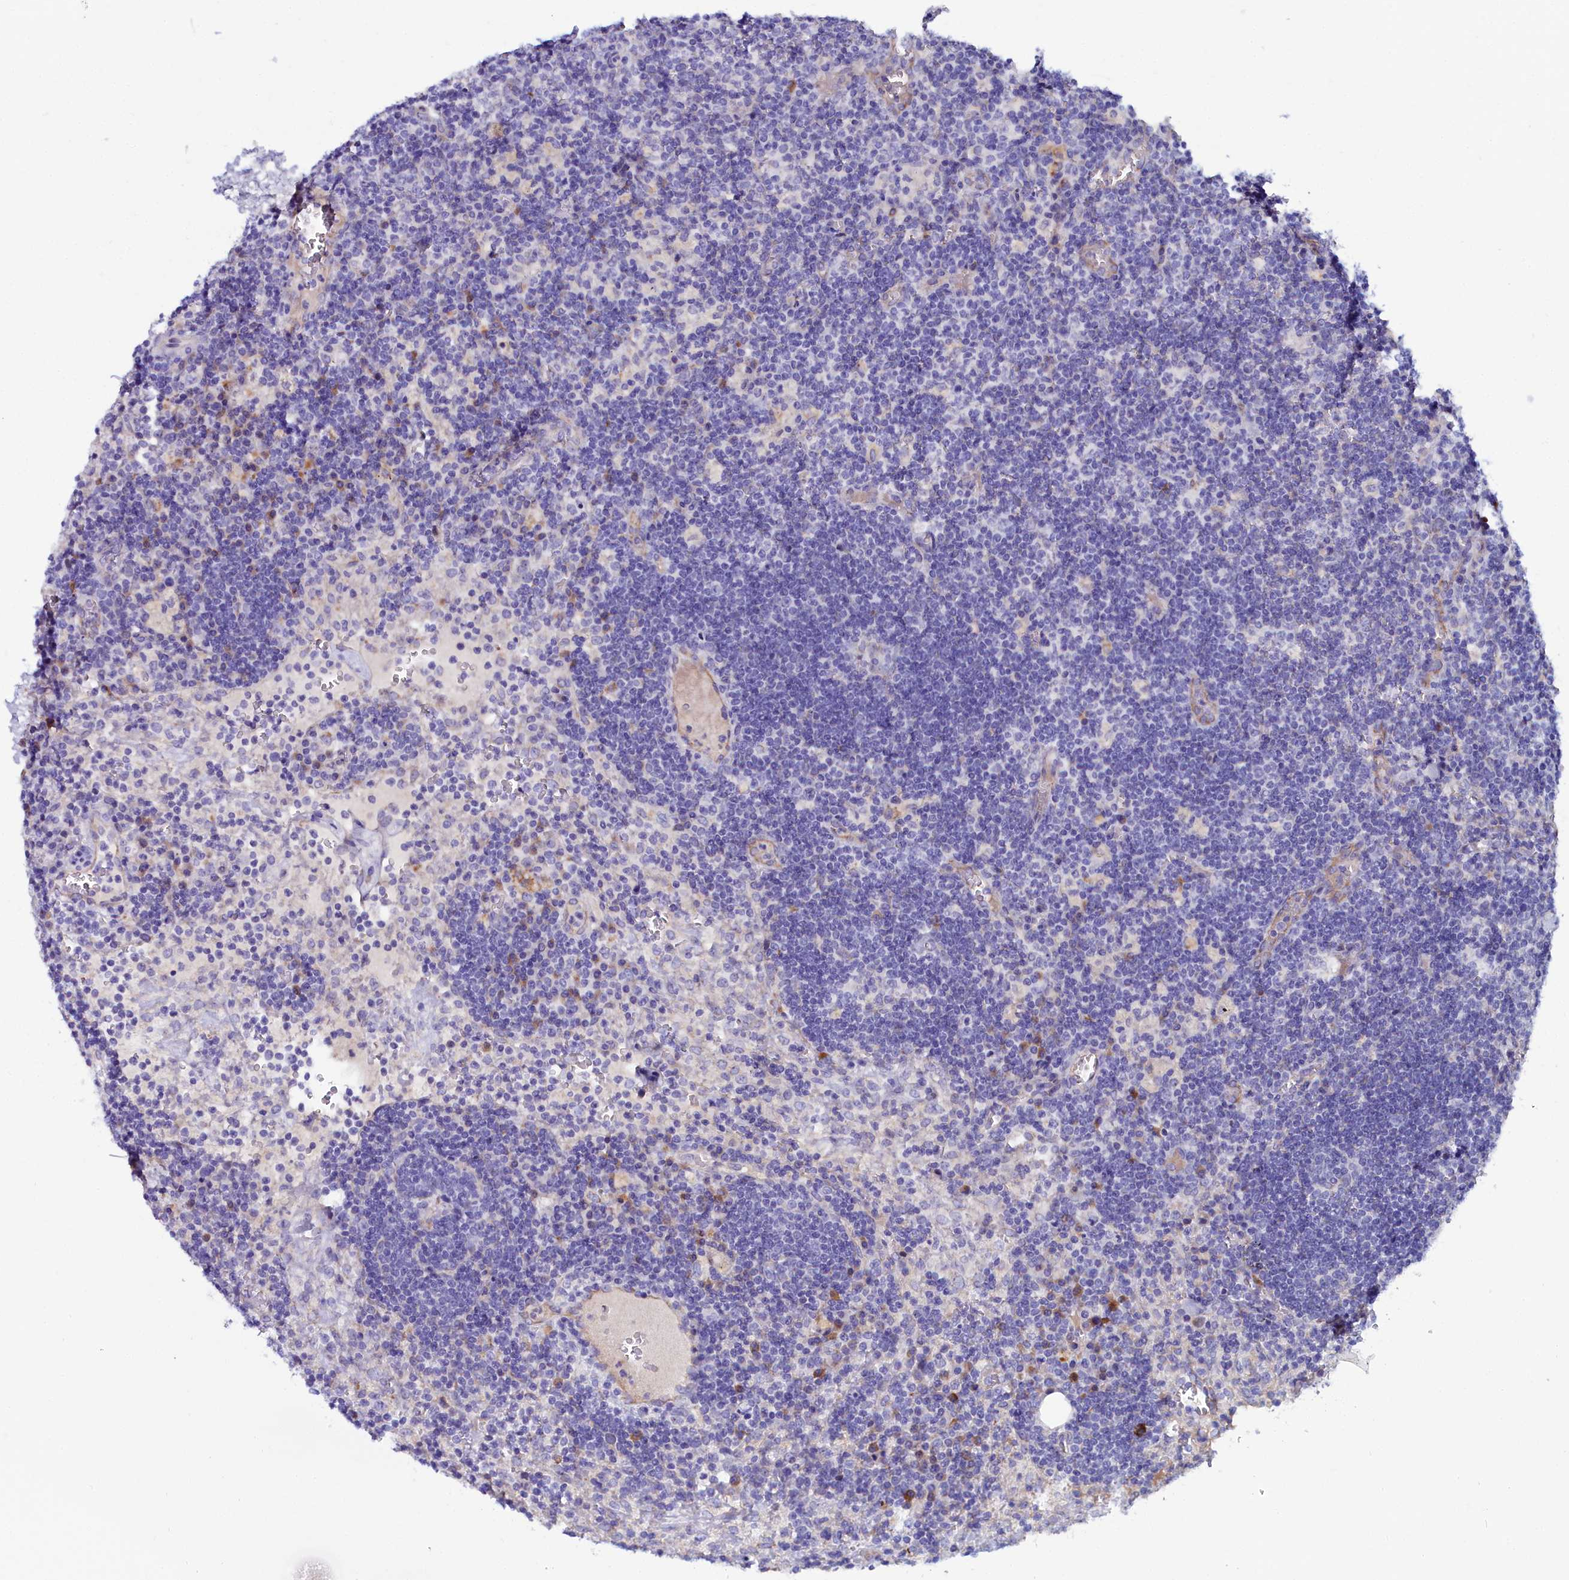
{"staining": {"intensity": "negative", "quantity": "none", "location": "none"}, "tissue": "lymph node", "cell_type": "Germinal center cells", "image_type": "normal", "snomed": [{"axis": "morphology", "description": "Normal tissue, NOS"}, {"axis": "topography", "description": "Lymph node"}], "caption": "This is an immunohistochemistry histopathology image of normal lymph node. There is no expression in germinal center cells.", "gene": "SLC49A3", "patient": {"sex": "male", "age": 58}}